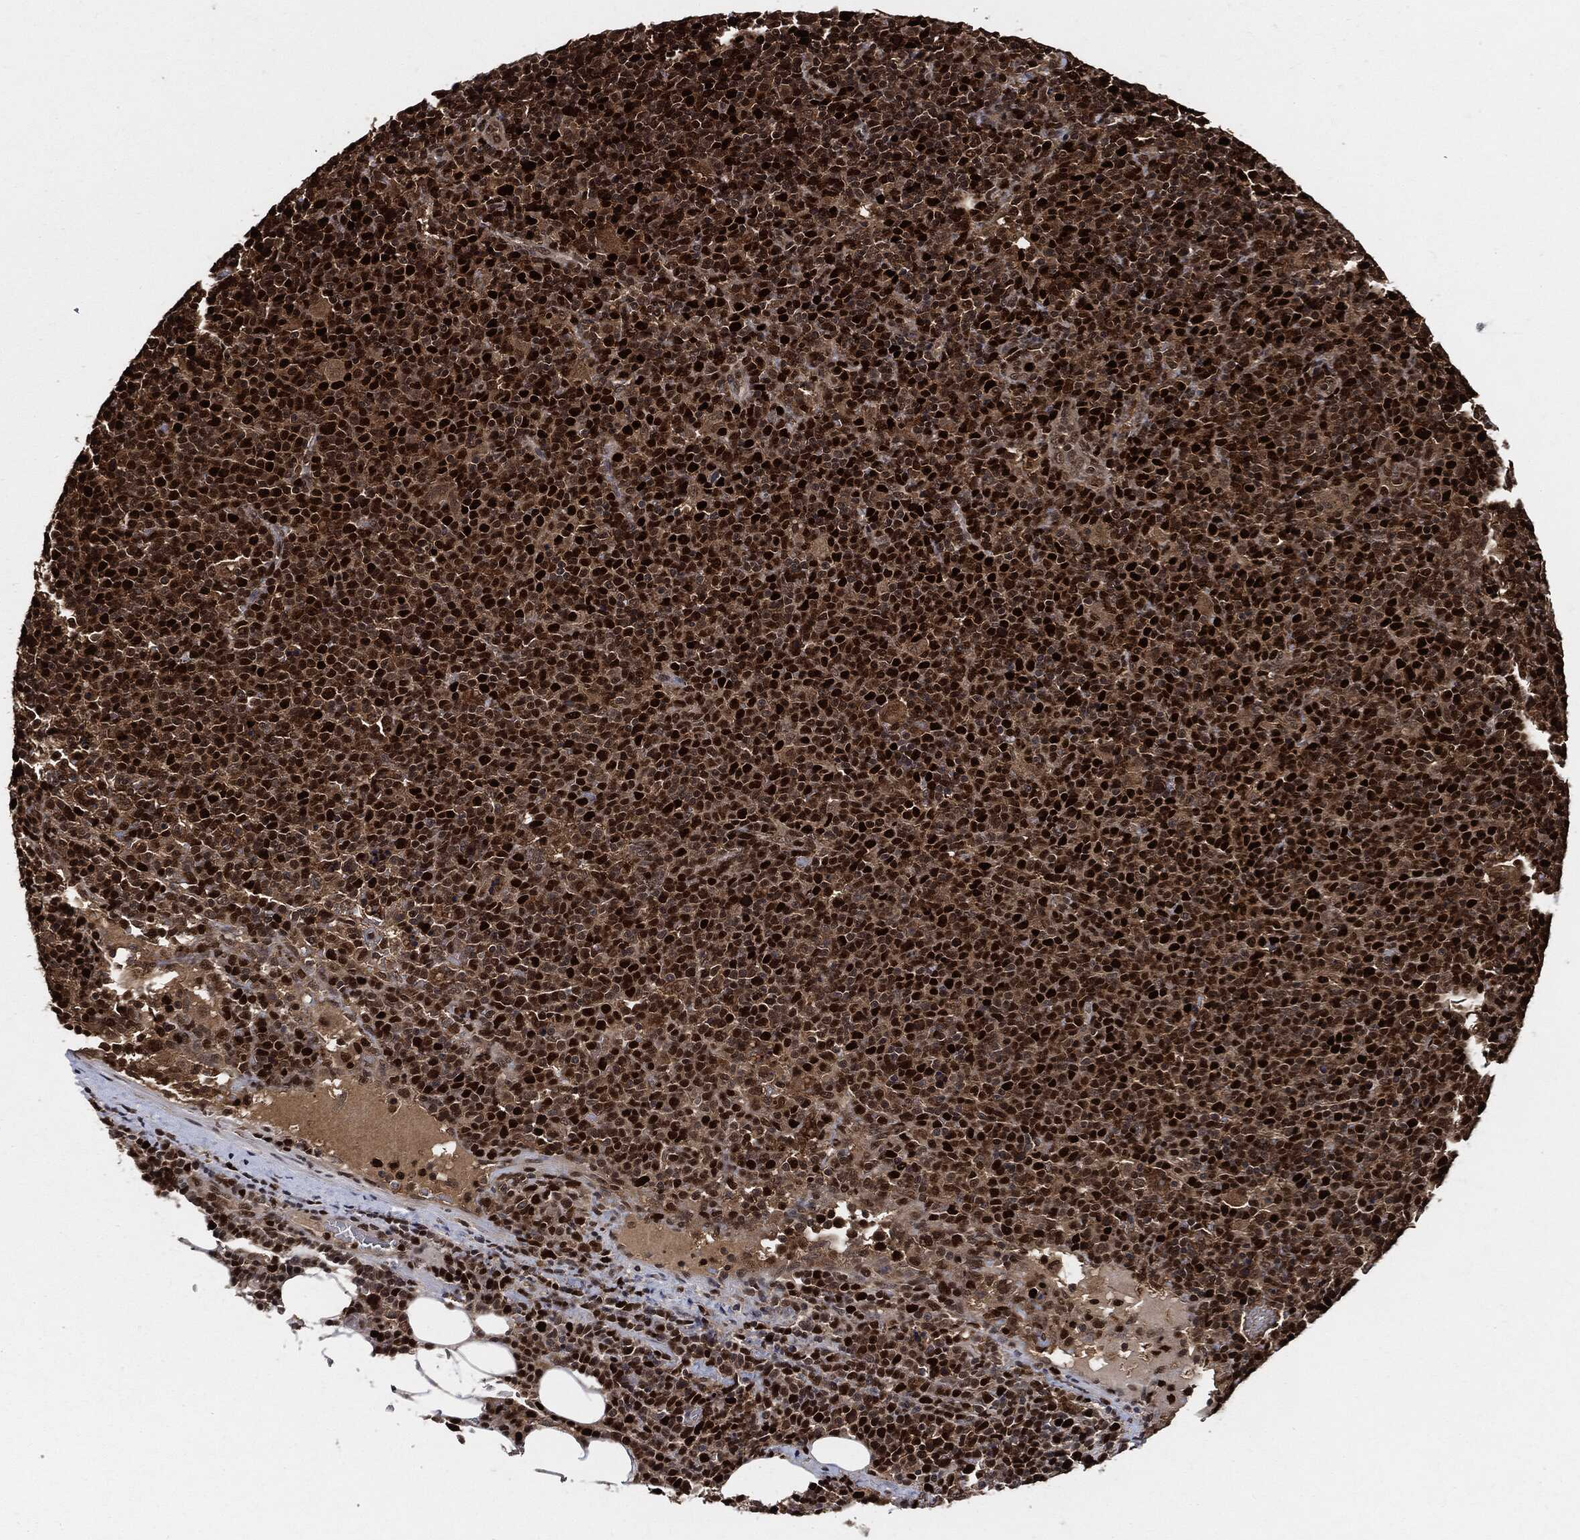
{"staining": {"intensity": "strong", "quantity": ">75%", "location": "nuclear"}, "tissue": "lymphoma", "cell_type": "Tumor cells", "image_type": "cancer", "snomed": [{"axis": "morphology", "description": "Malignant lymphoma, non-Hodgkin's type, High grade"}, {"axis": "topography", "description": "Lymph node"}], "caption": "Immunohistochemistry (DAB (3,3'-diaminobenzidine)) staining of human malignant lymphoma, non-Hodgkin's type (high-grade) exhibits strong nuclear protein staining in about >75% of tumor cells. The staining is performed using DAB (3,3'-diaminobenzidine) brown chromogen to label protein expression. The nuclei are counter-stained blue using hematoxylin.", "gene": "PCNA", "patient": {"sex": "male", "age": 61}}